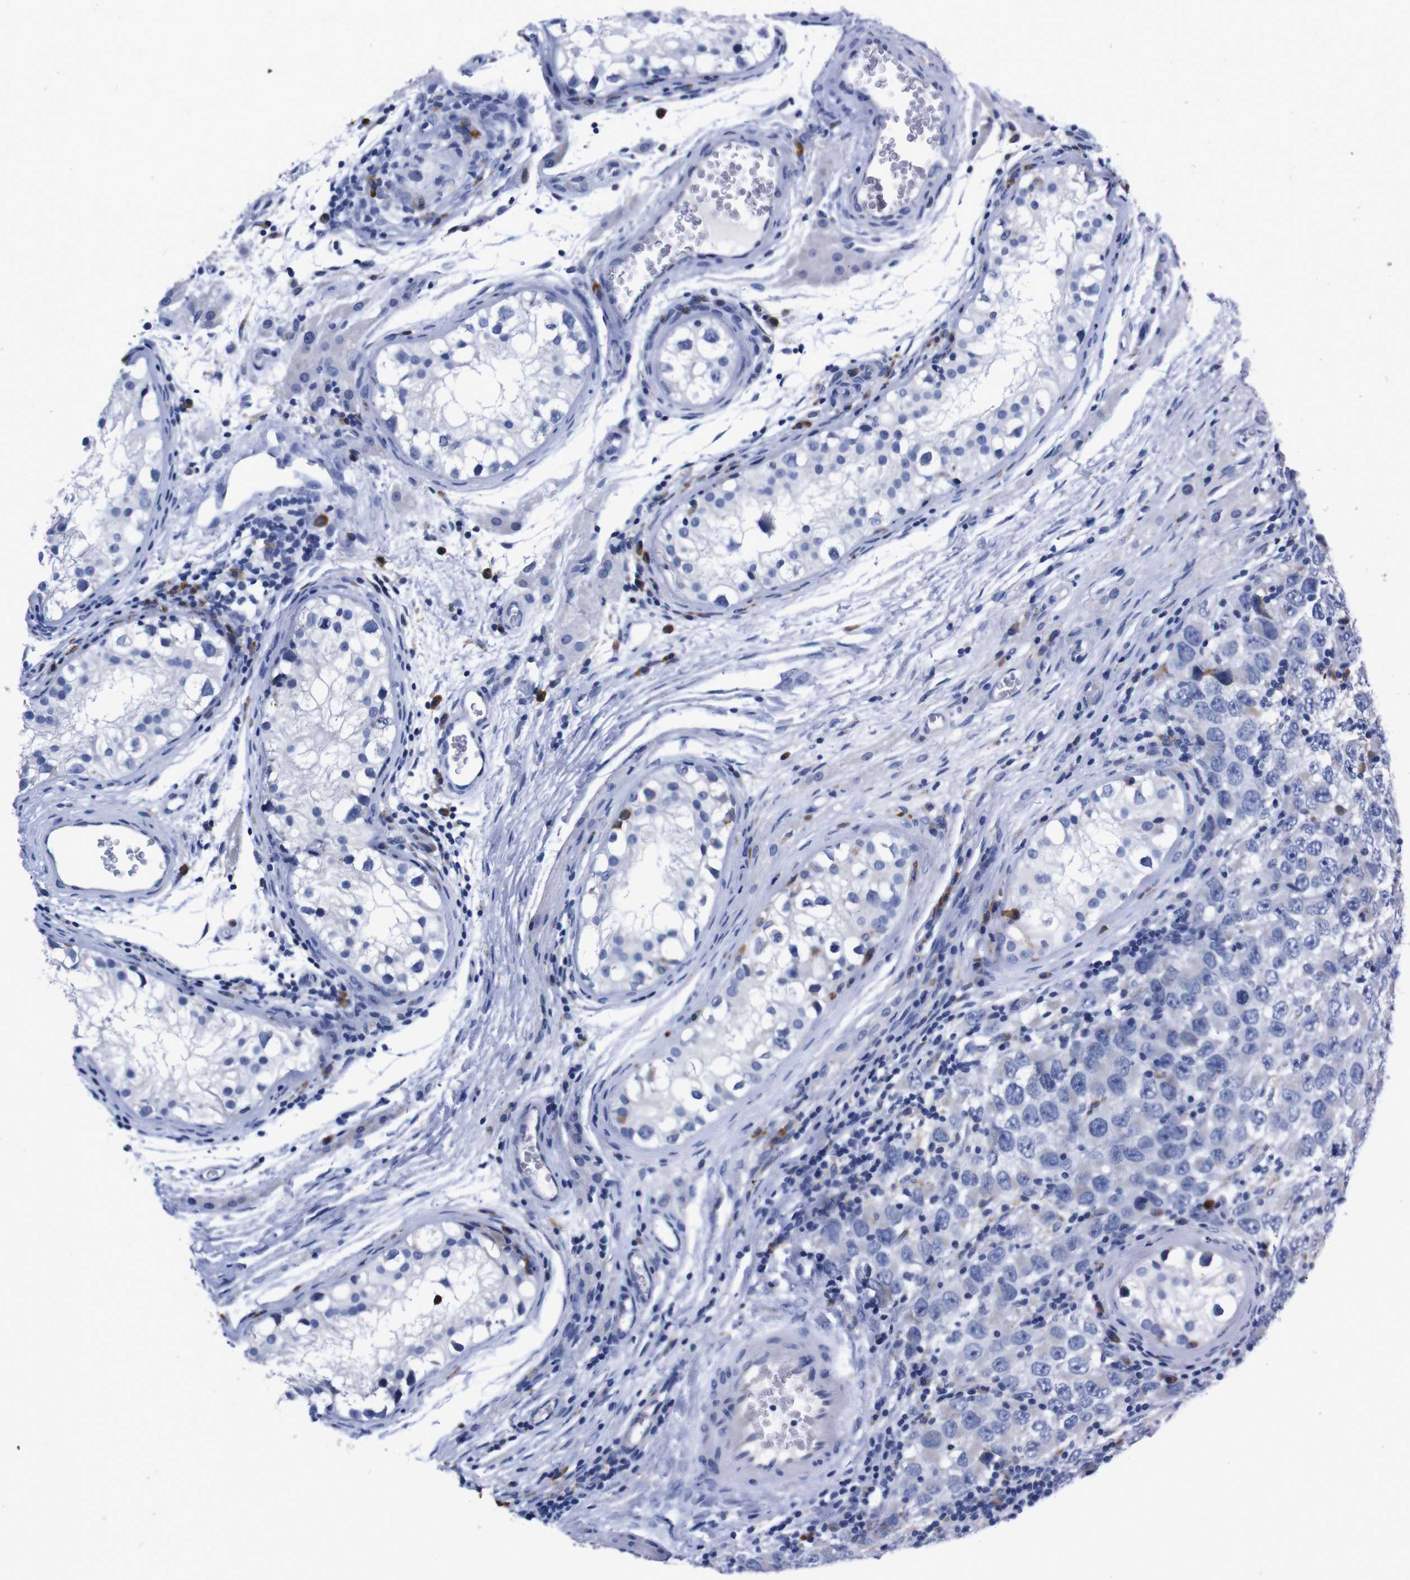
{"staining": {"intensity": "negative", "quantity": "none", "location": "none"}, "tissue": "testis cancer", "cell_type": "Tumor cells", "image_type": "cancer", "snomed": [{"axis": "morphology", "description": "Carcinoma, Embryonal, NOS"}, {"axis": "topography", "description": "Testis"}], "caption": "Protein analysis of testis embryonal carcinoma displays no significant expression in tumor cells.", "gene": "NEBL", "patient": {"sex": "male", "age": 21}}